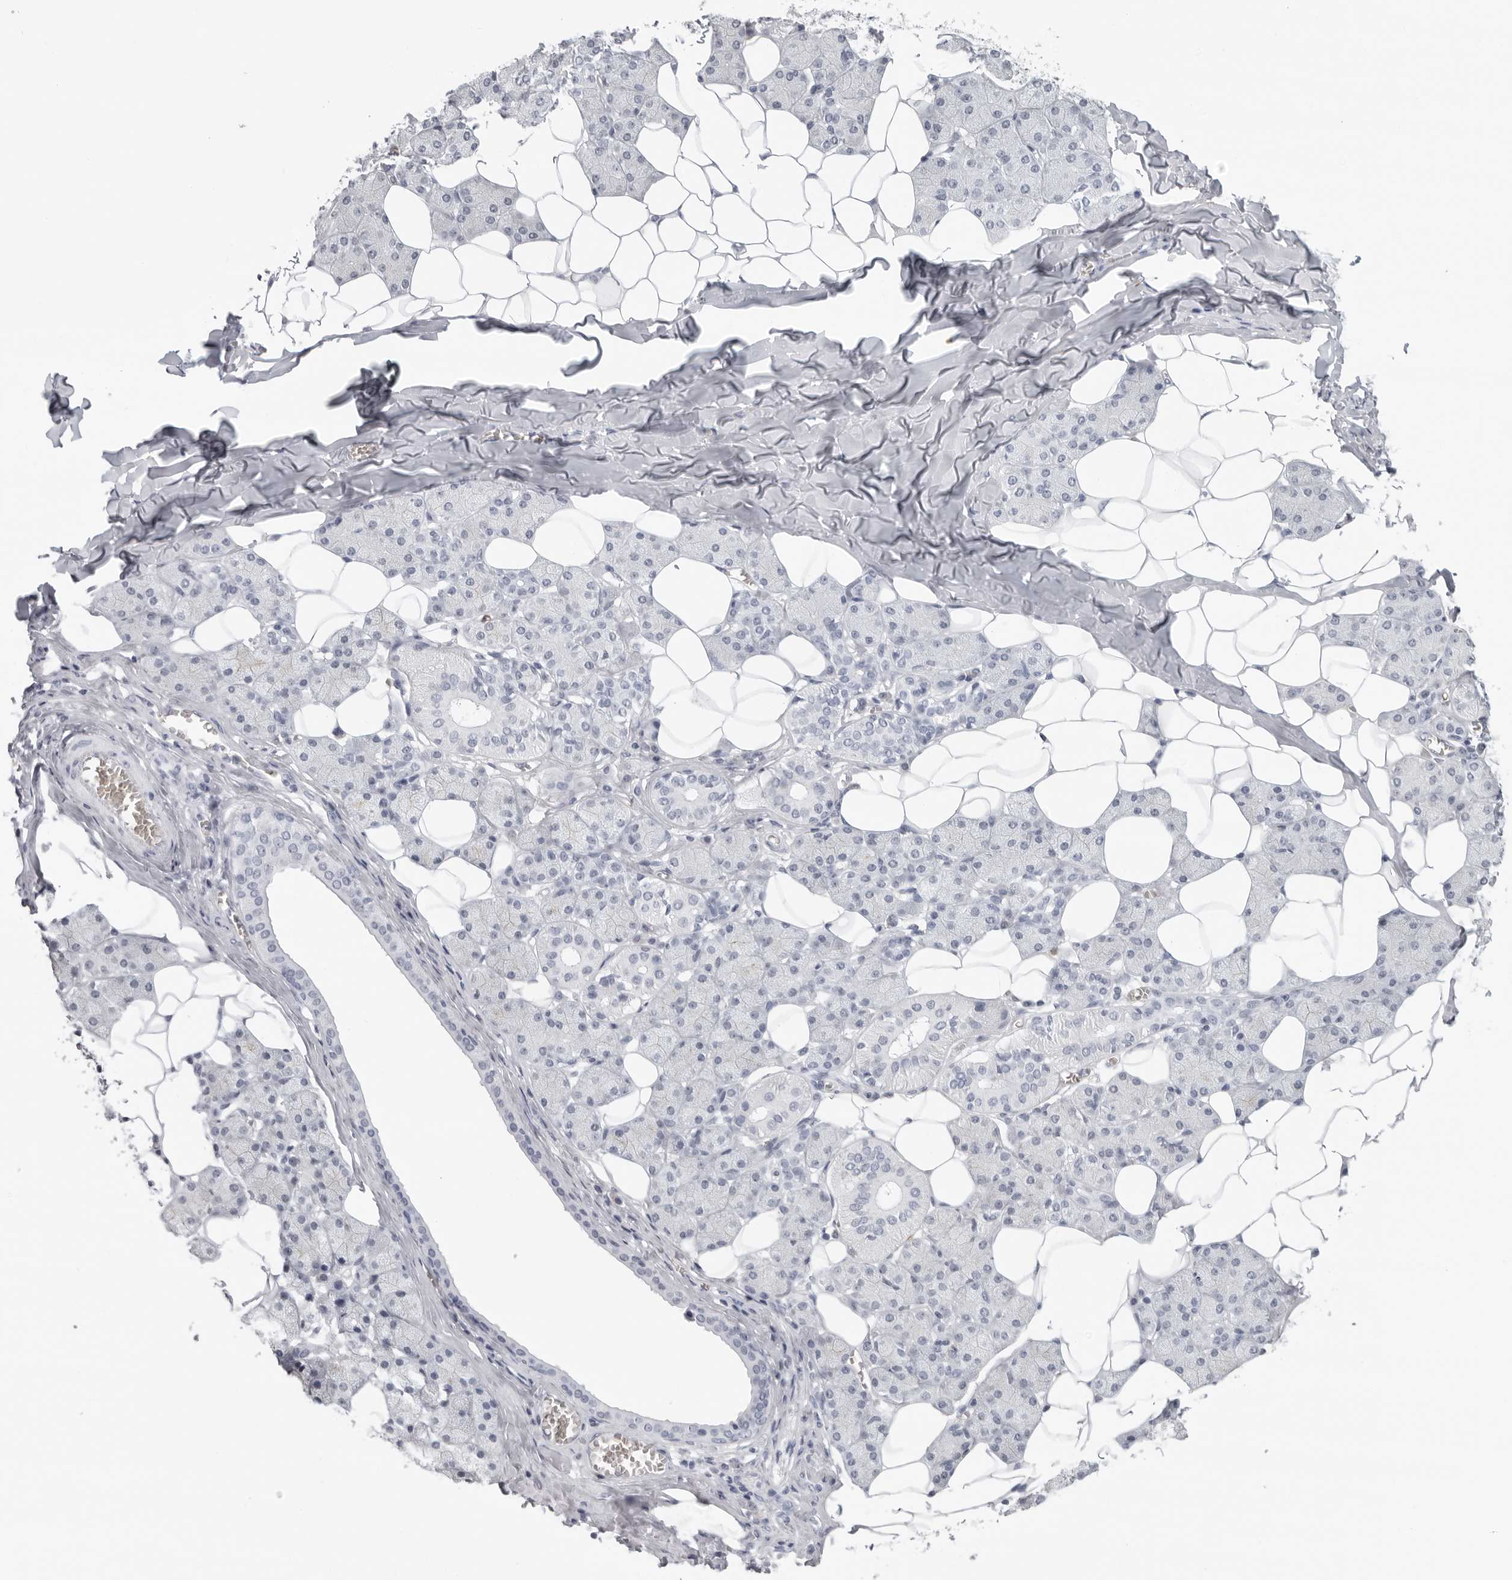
{"staining": {"intensity": "negative", "quantity": "none", "location": "none"}, "tissue": "salivary gland", "cell_type": "Glandular cells", "image_type": "normal", "snomed": [{"axis": "morphology", "description": "Normal tissue, NOS"}, {"axis": "topography", "description": "Salivary gland"}], "caption": "Histopathology image shows no protein staining in glandular cells of benign salivary gland. (Stains: DAB immunohistochemistry (IHC) with hematoxylin counter stain, Microscopy: brightfield microscopy at high magnification).", "gene": "EPB41", "patient": {"sex": "female", "age": 33}}